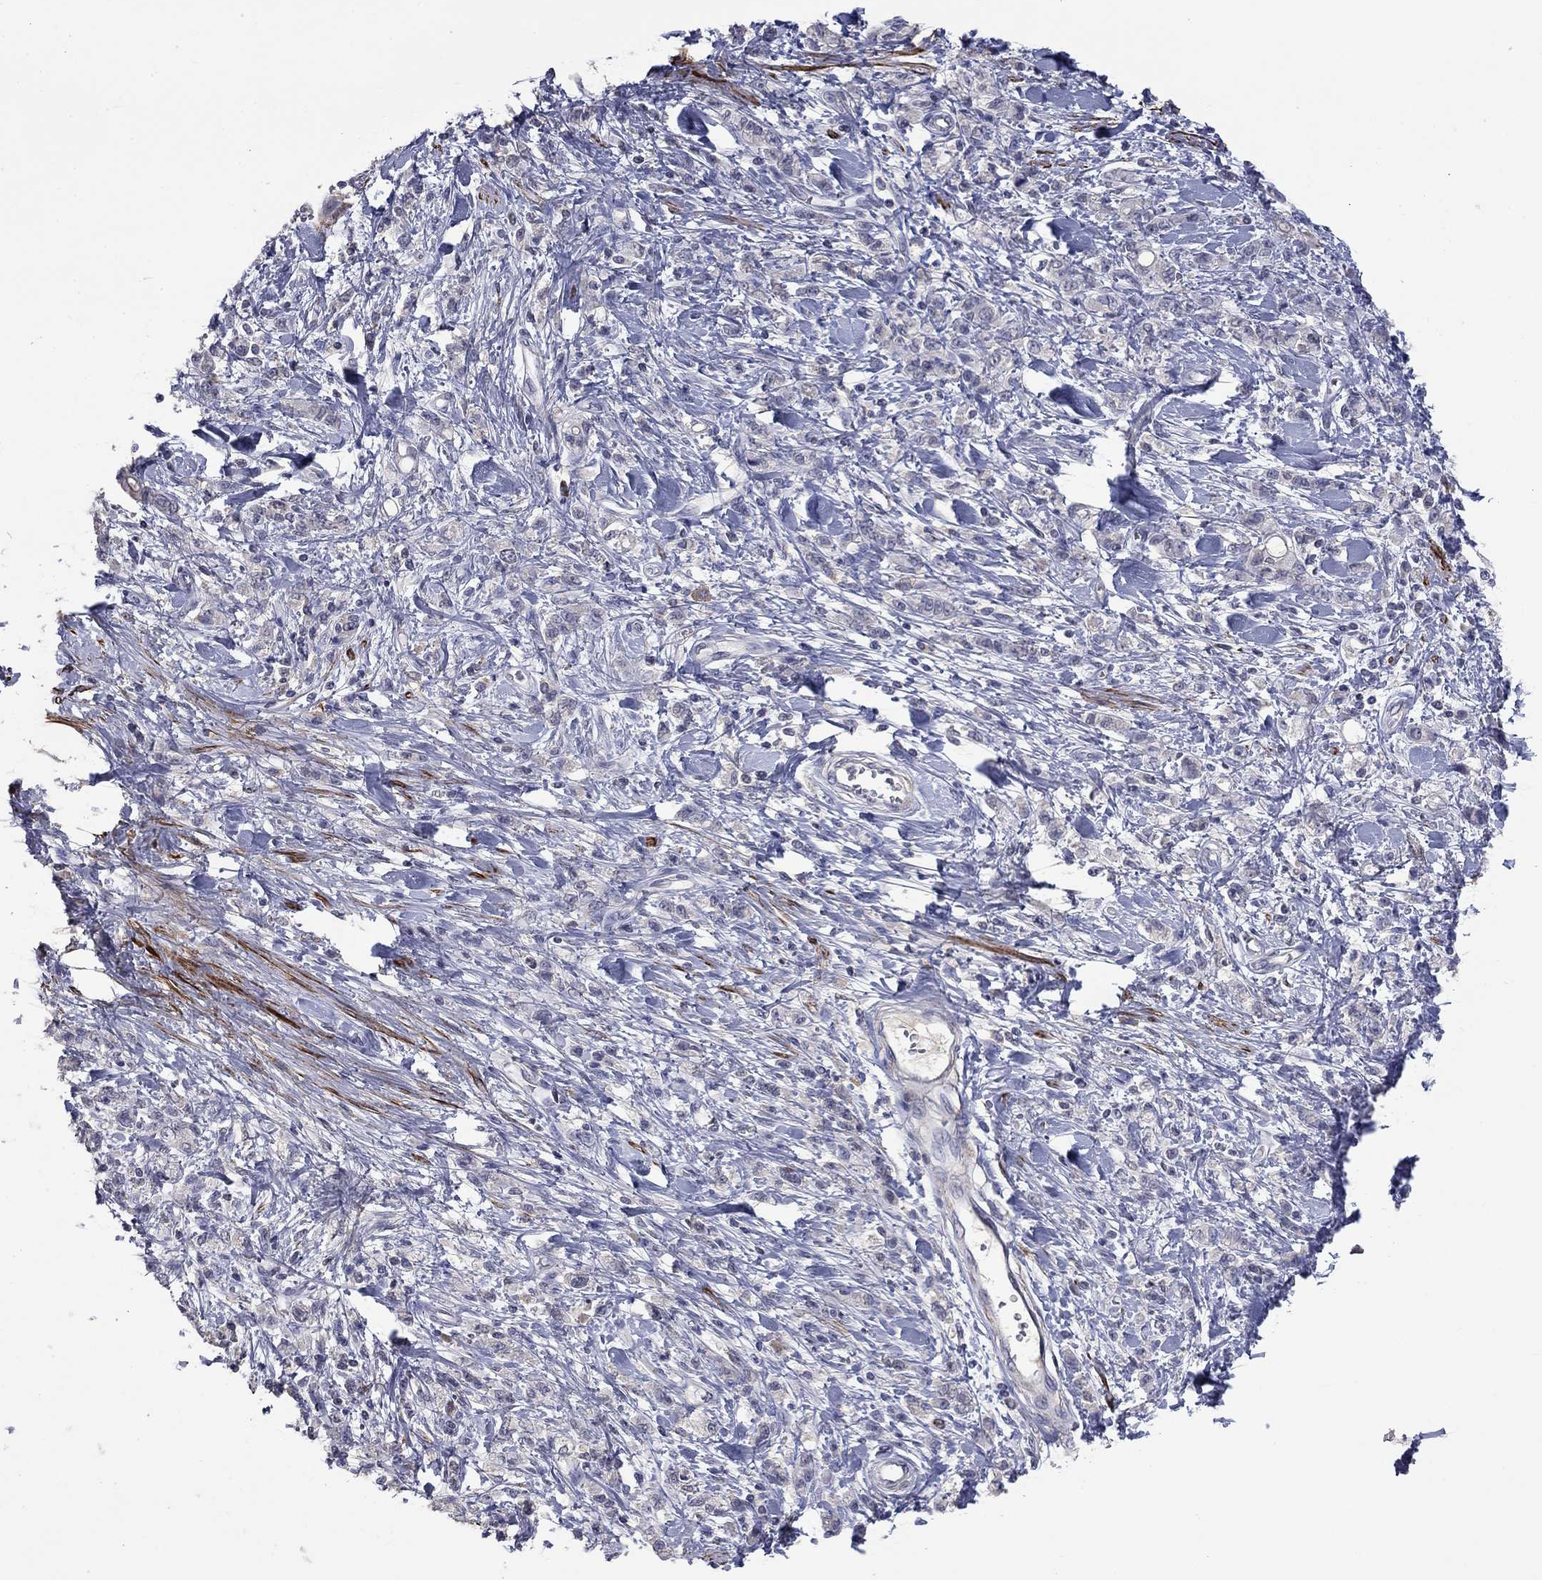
{"staining": {"intensity": "negative", "quantity": "none", "location": "none"}, "tissue": "stomach cancer", "cell_type": "Tumor cells", "image_type": "cancer", "snomed": [{"axis": "morphology", "description": "Adenocarcinoma, NOS"}, {"axis": "topography", "description": "Stomach"}], "caption": "Adenocarcinoma (stomach) was stained to show a protein in brown. There is no significant staining in tumor cells.", "gene": "IP6K3", "patient": {"sex": "male", "age": 77}}